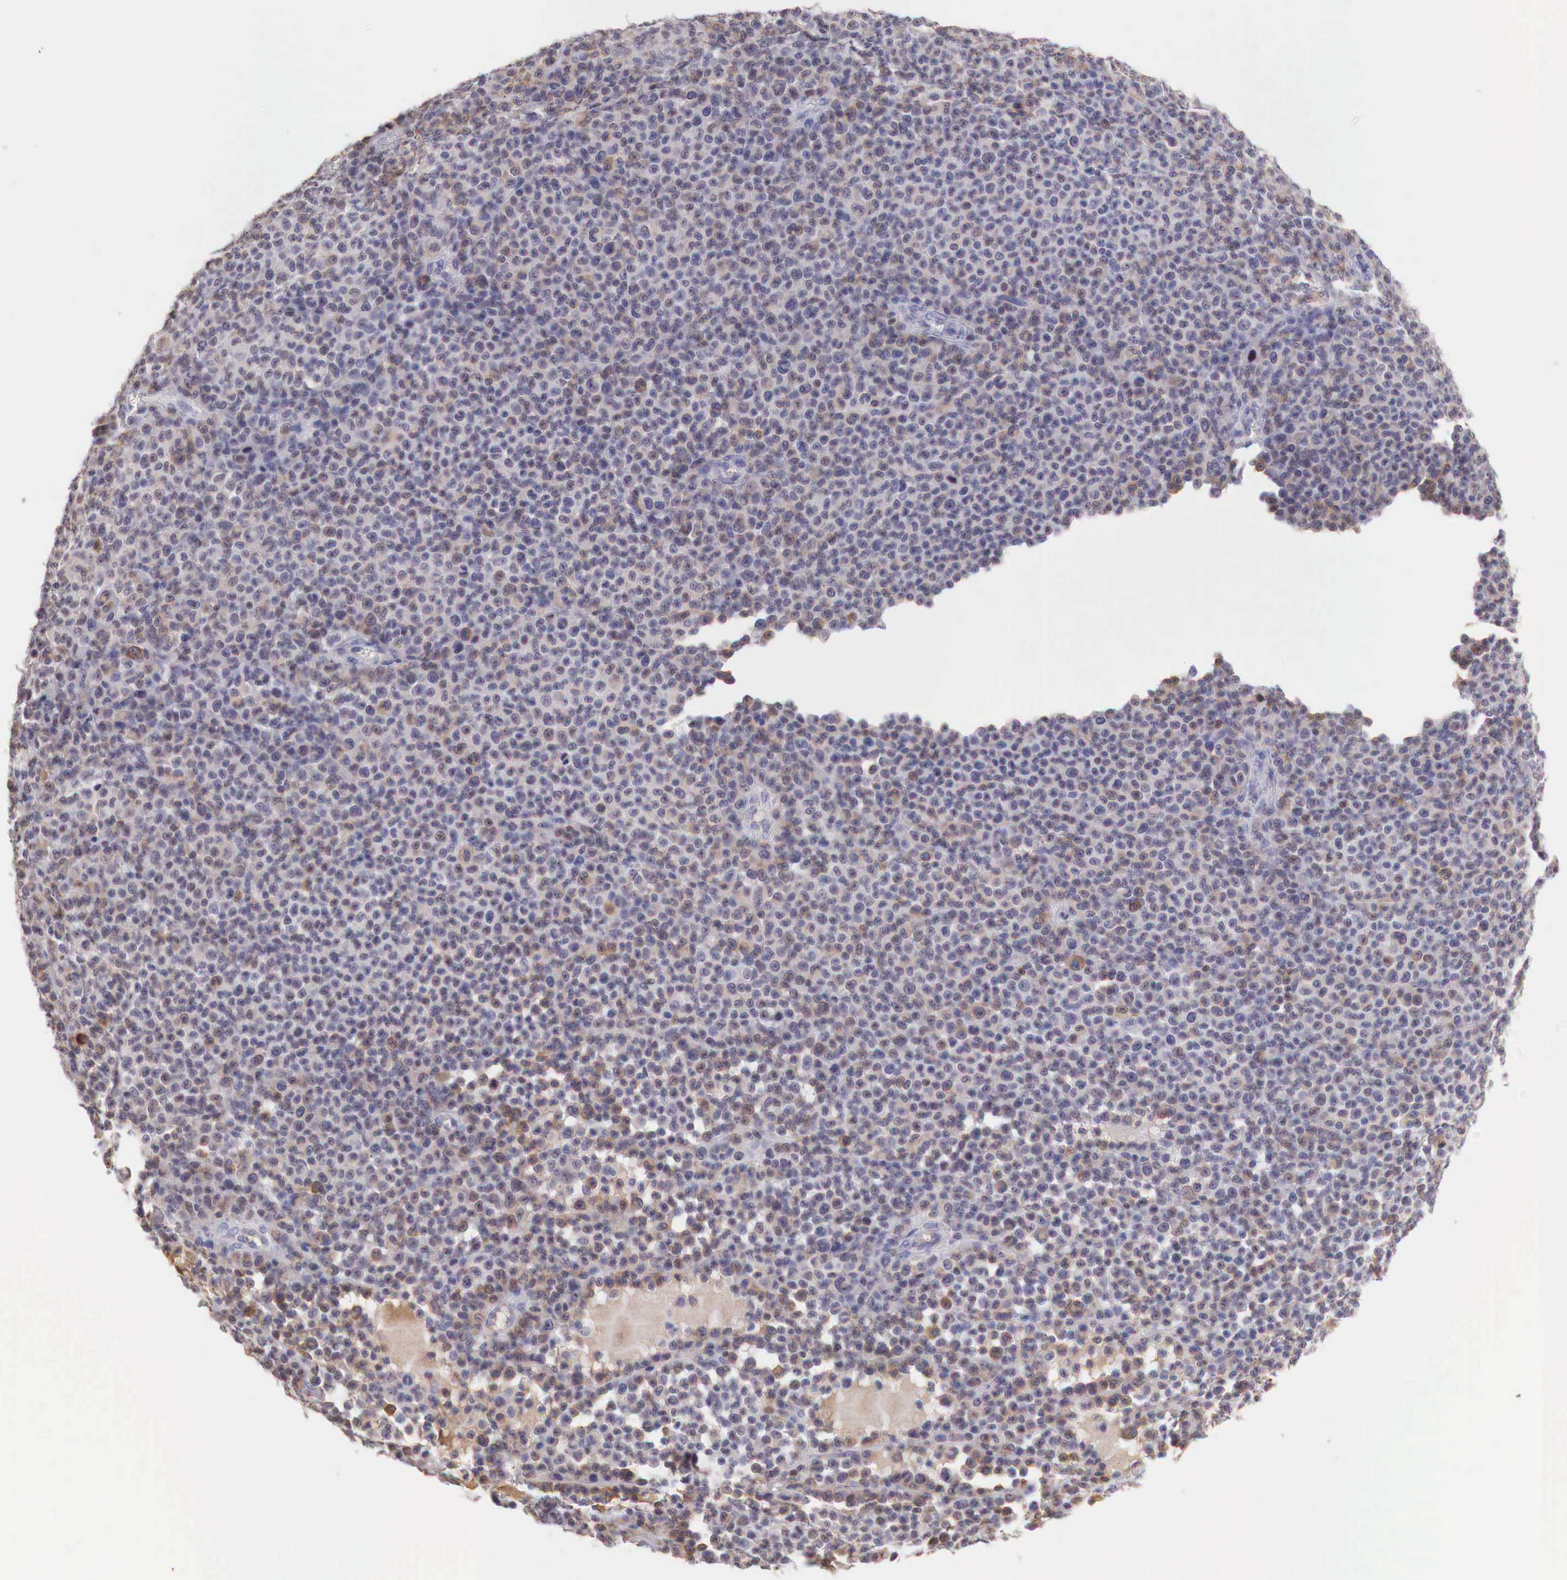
{"staining": {"intensity": "weak", "quantity": "<25%", "location": "cytoplasmic/membranous"}, "tissue": "melanoma", "cell_type": "Tumor cells", "image_type": "cancer", "snomed": [{"axis": "morphology", "description": "Malignant melanoma, Metastatic site"}, {"axis": "topography", "description": "Skin"}], "caption": "DAB (3,3'-diaminobenzidine) immunohistochemical staining of human melanoma displays no significant positivity in tumor cells.", "gene": "XPNPEP2", "patient": {"sex": "male", "age": 32}}